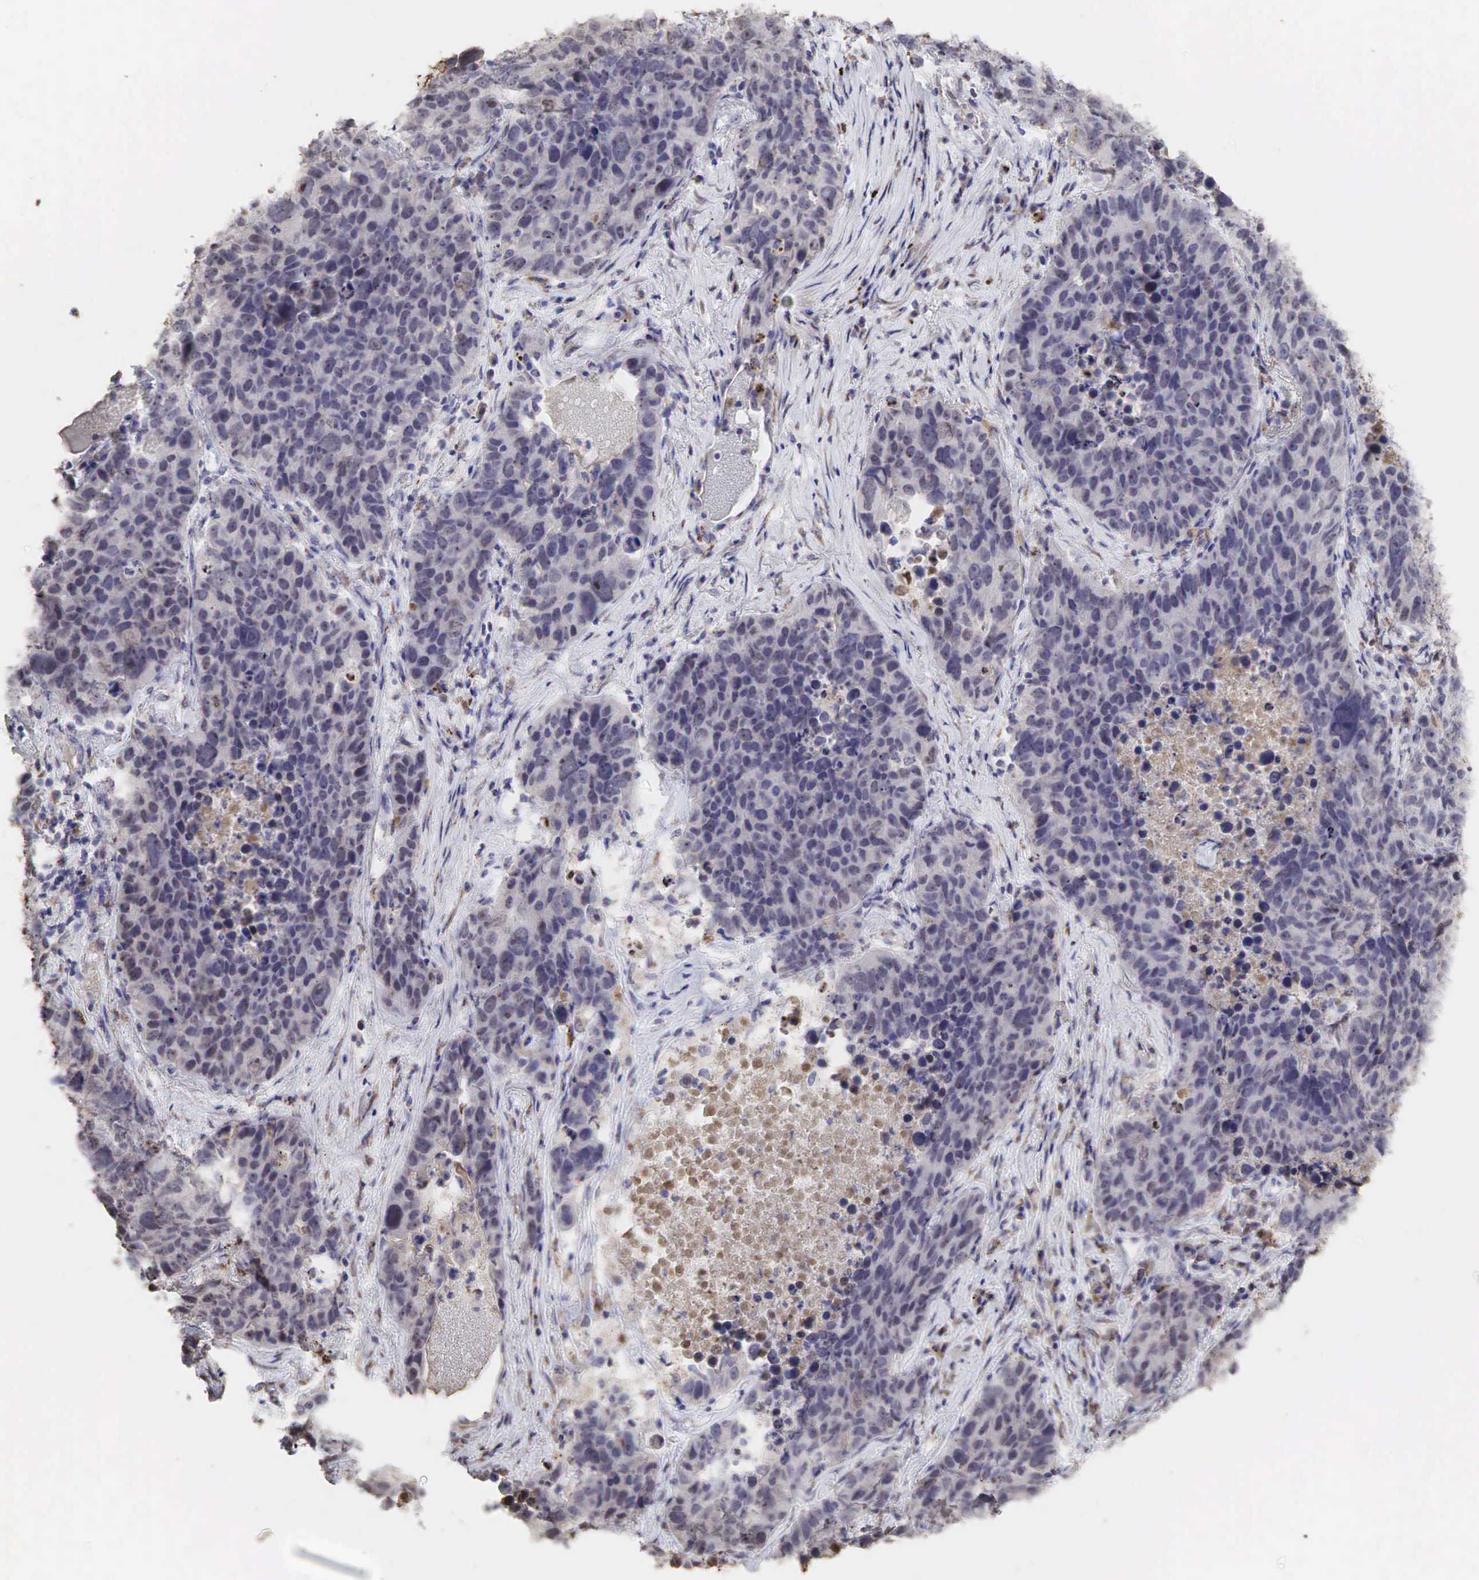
{"staining": {"intensity": "weak", "quantity": "25%-75%", "location": "cytoplasmic/membranous,nuclear"}, "tissue": "lung cancer", "cell_type": "Tumor cells", "image_type": "cancer", "snomed": [{"axis": "morphology", "description": "Carcinoid, malignant, NOS"}, {"axis": "topography", "description": "Lung"}], "caption": "Immunohistochemical staining of human carcinoid (malignant) (lung) exhibits weak cytoplasmic/membranous and nuclear protein positivity in about 25%-75% of tumor cells.", "gene": "DKC1", "patient": {"sex": "male", "age": 60}}